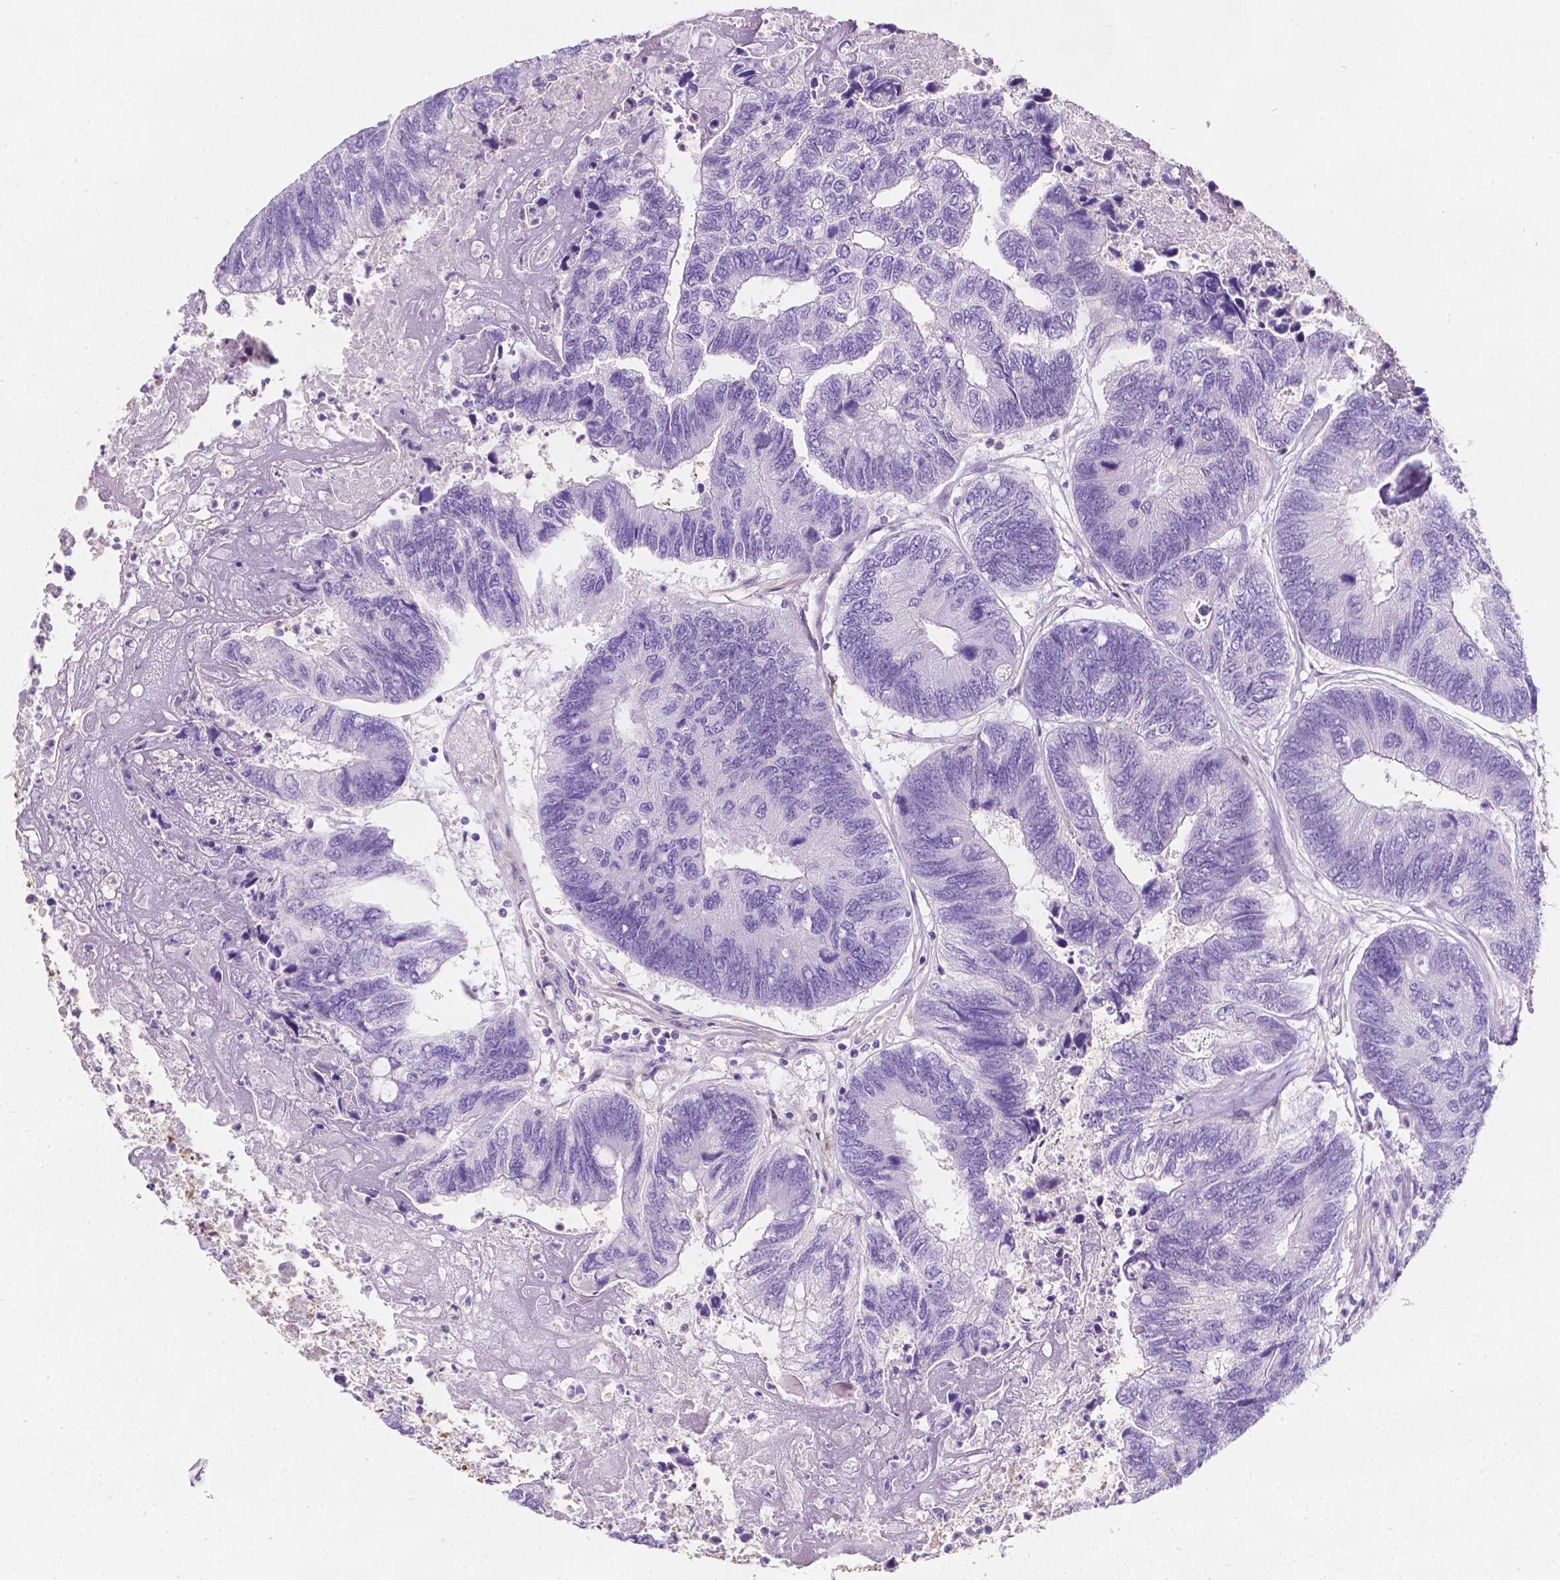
{"staining": {"intensity": "negative", "quantity": "none", "location": "none"}, "tissue": "colorectal cancer", "cell_type": "Tumor cells", "image_type": "cancer", "snomed": [{"axis": "morphology", "description": "Adenocarcinoma, NOS"}, {"axis": "topography", "description": "Colon"}], "caption": "IHC histopathology image of neoplastic tissue: human colorectal cancer stained with DAB (3,3'-diaminobenzidine) exhibits no significant protein expression in tumor cells.", "gene": "GNAO1", "patient": {"sex": "female", "age": 67}}